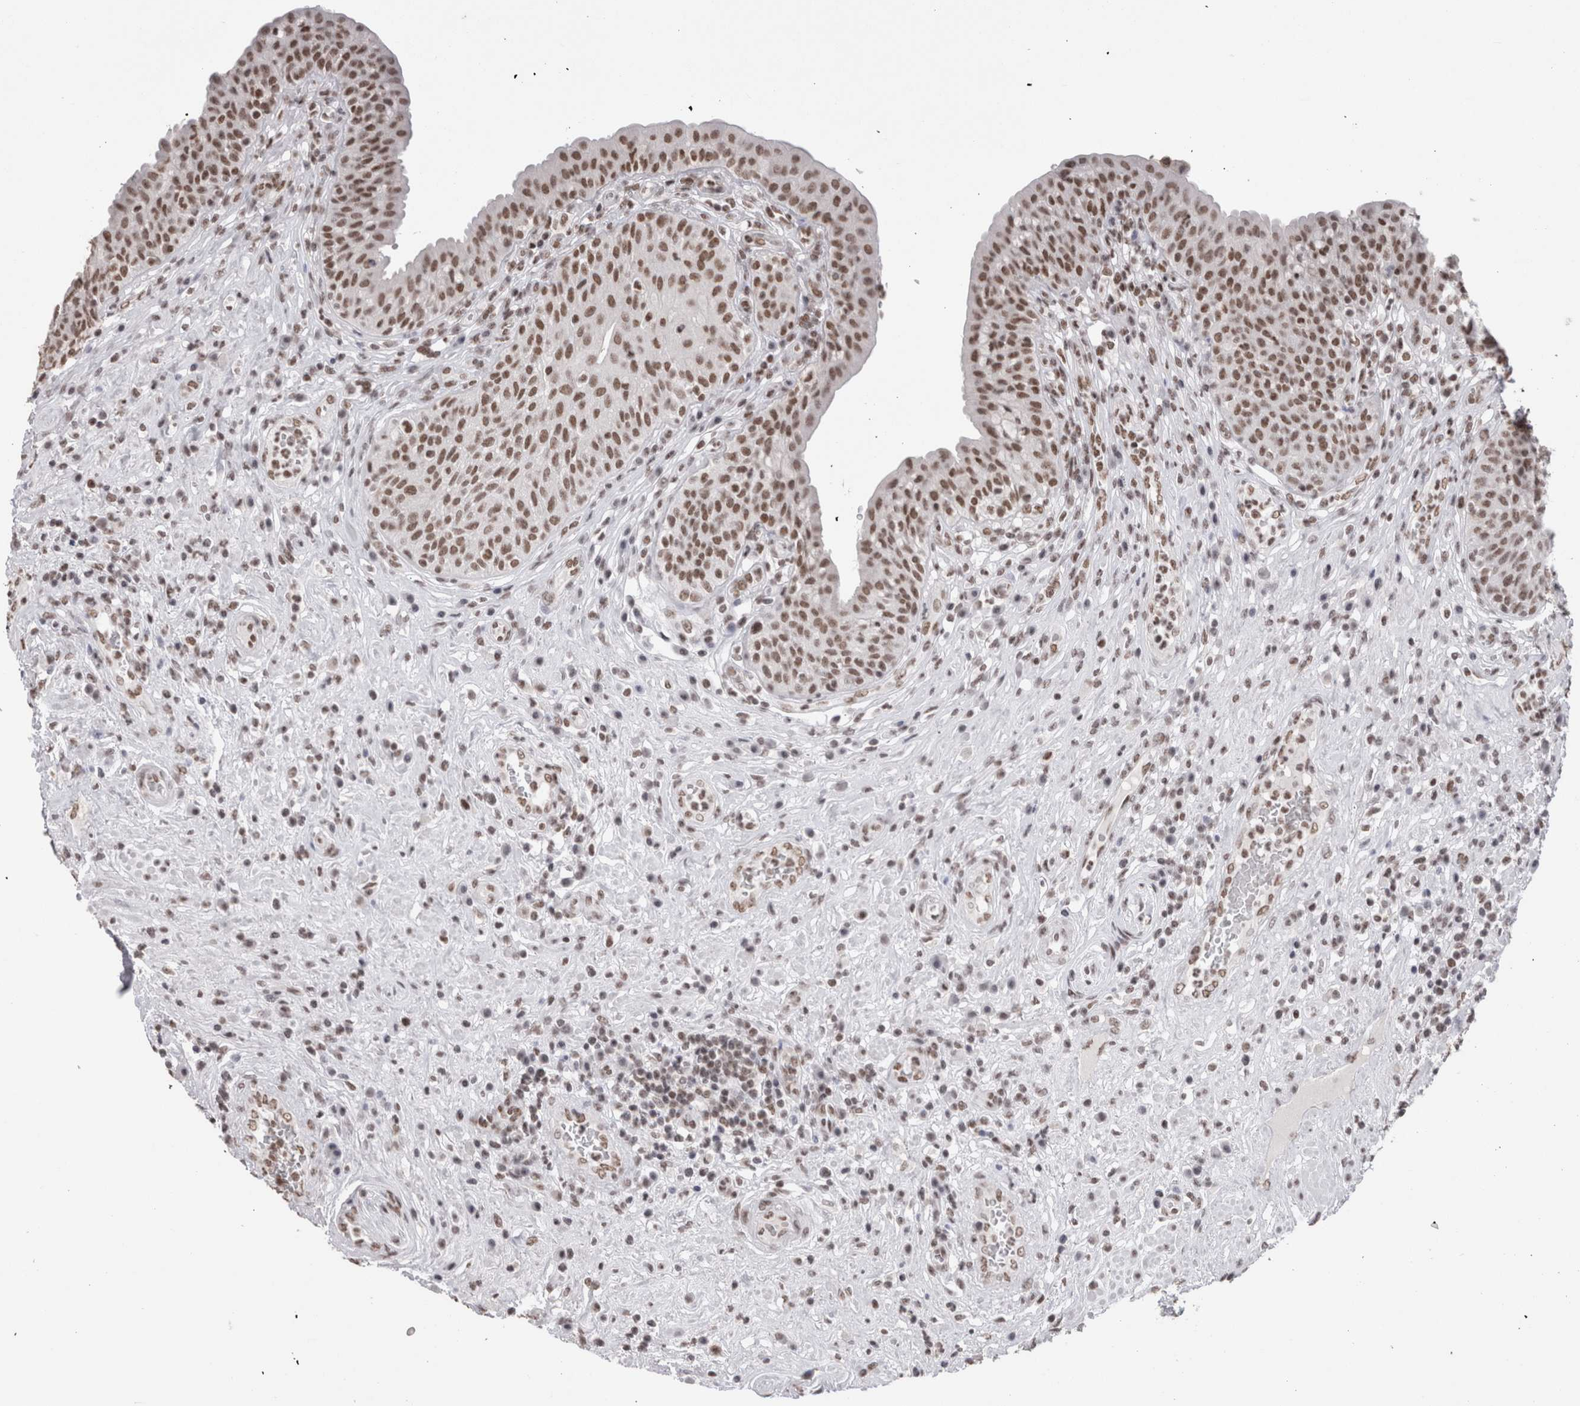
{"staining": {"intensity": "strong", "quantity": ">75%", "location": "nuclear"}, "tissue": "urinary bladder", "cell_type": "Urothelial cells", "image_type": "normal", "snomed": [{"axis": "morphology", "description": "Normal tissue, NOS"}, {"axis": "topography", "description": "Urinary bladder"}], "caption": "A high amount of strong nuclear positivity is identified in approximately >75% of urothelial cells in unremarkable urinary bladder.", "gene": "SMC1A", "patient": {"sex": "female", "age": 62}}